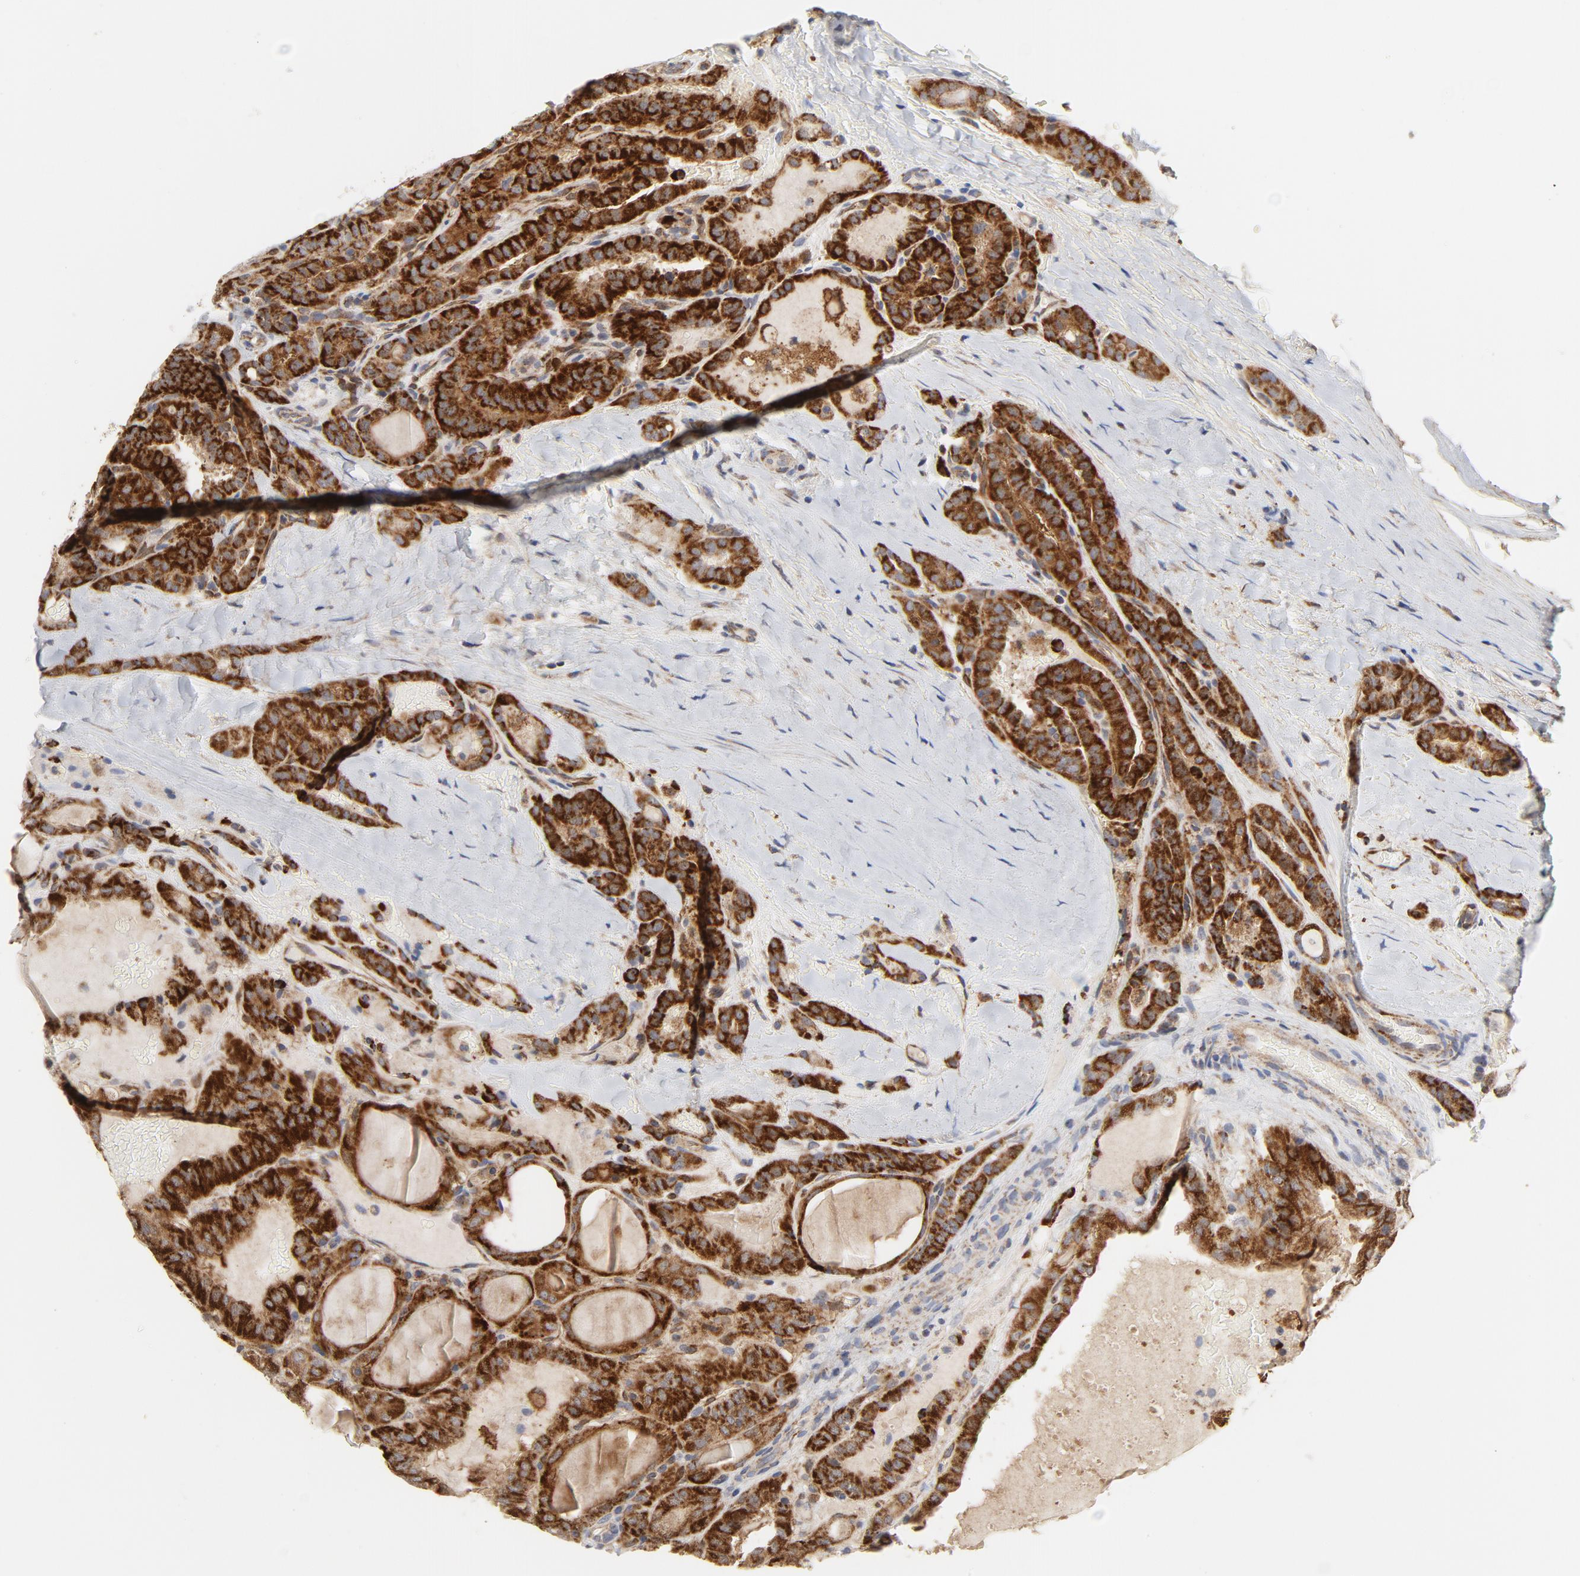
{"staining": {"intensity": "strong", "quantity": ">75%", "location": "cytoplasmic/membranous"}, "tissue": "thyroid cancer", "cell_type": "Tumor cells", "image_type": "cancer", "snomed": [{"axis": "morphology", "description": "Papillary adenocarcinoma, NOS"}, {"axis": "topography", "description": "Thyroid gland"}], "caption": "Strong cytoplasmic/membranous expression is seen in about >75% of tumor cells in papillary adenocarcinoma (thyroid).", "gene": "RAPGEF4", "patient": {"sex": "male", "age": 77}}